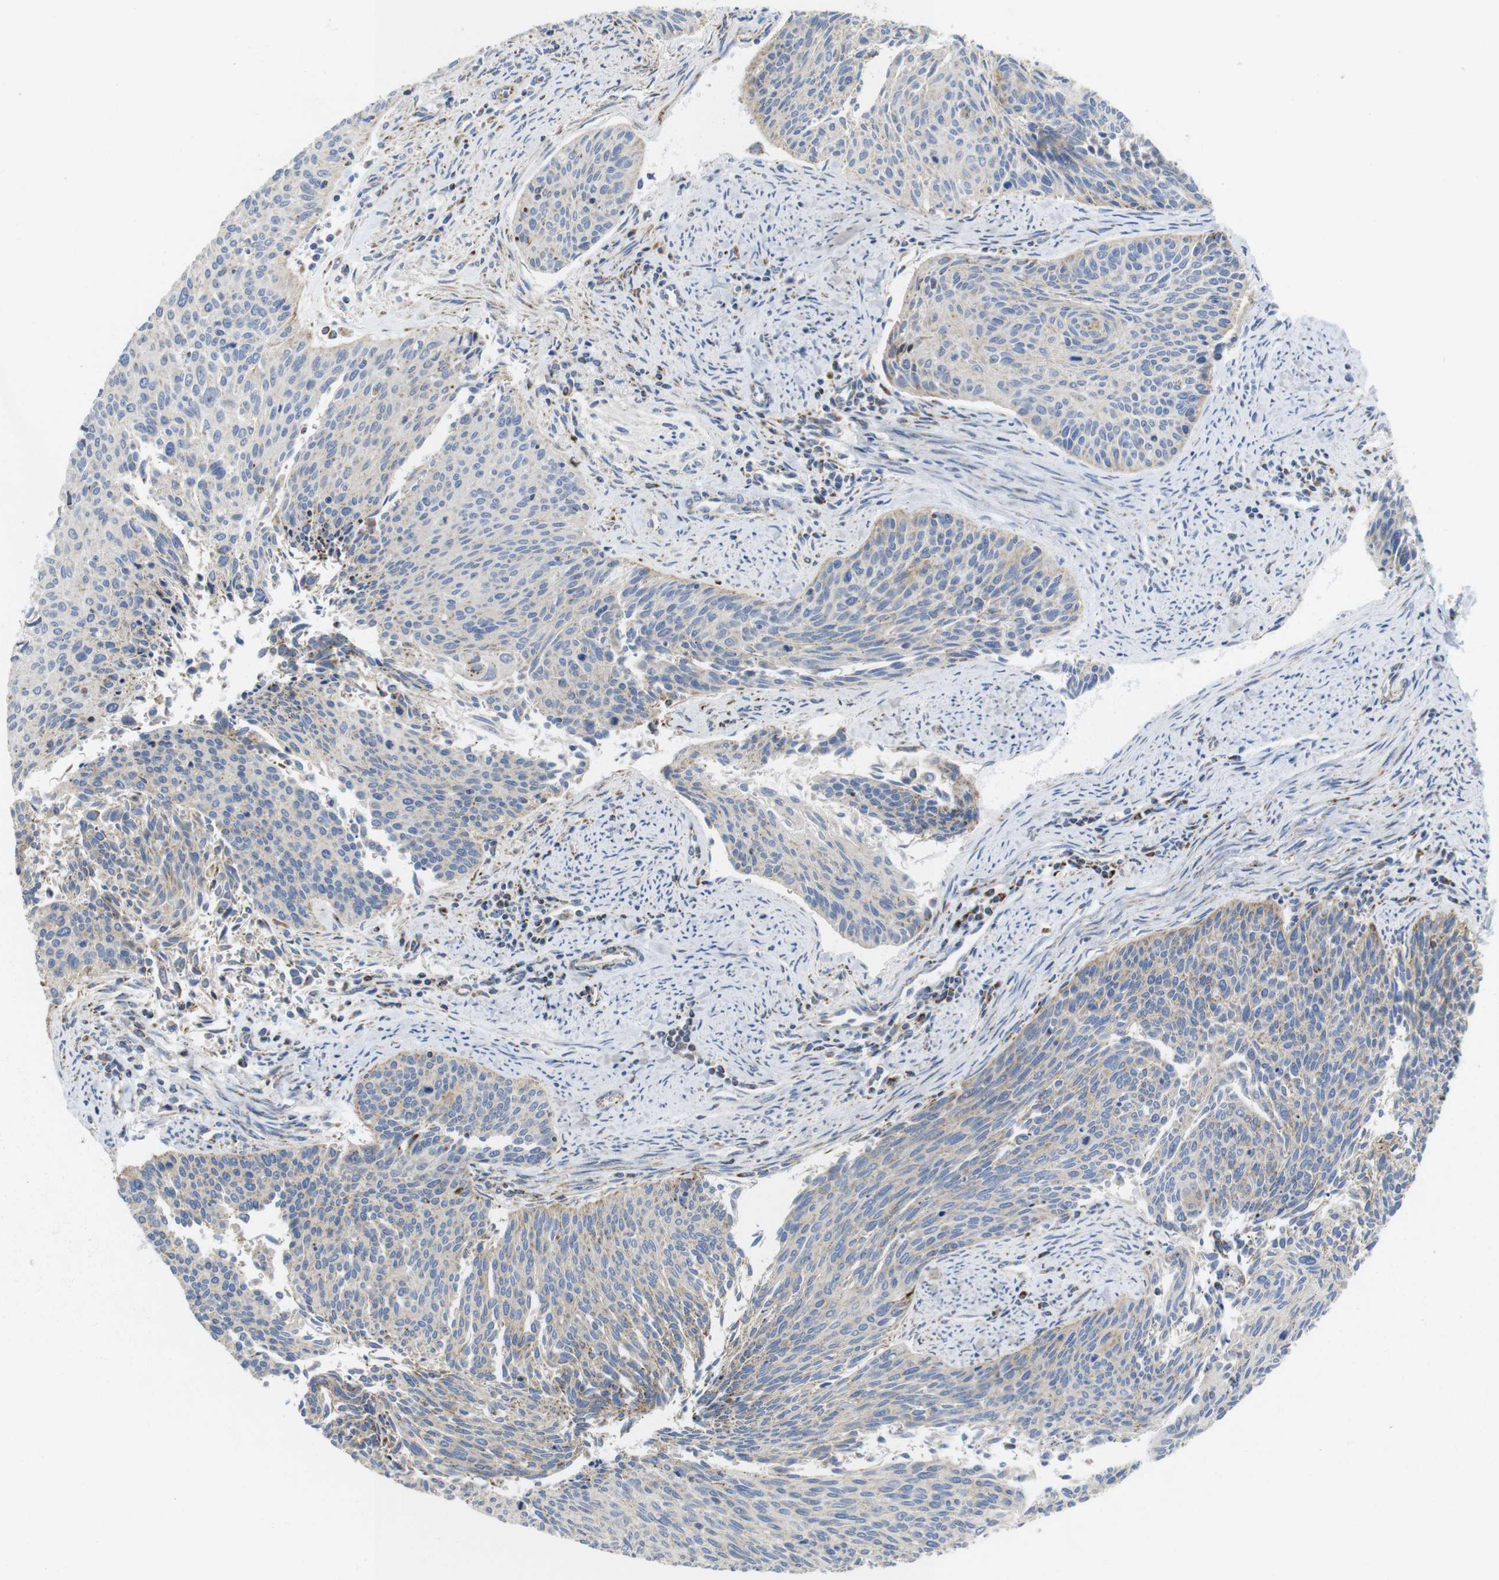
{"staining": {"intensity": "weak", "quantity": "<25%", "location": "cytoplasmic/membranous"}, "tissue": "cervical cancer", "cell_type": "Tumor cells", "image_type": "cancer", "snomed": [{"axis": "morphology", "description": "Squamous cell carcinoma, NOS"}, {"axis": "topography", "description": "Cervix"}], "caption": "IHC image of neoplastic tissue: squamous cell carcinoma (cervical) stained with DAB displays no significant protein positivity in tumor cells.", "gene": "TMEM192", "patient": {"sex": "female", "age": 55}}